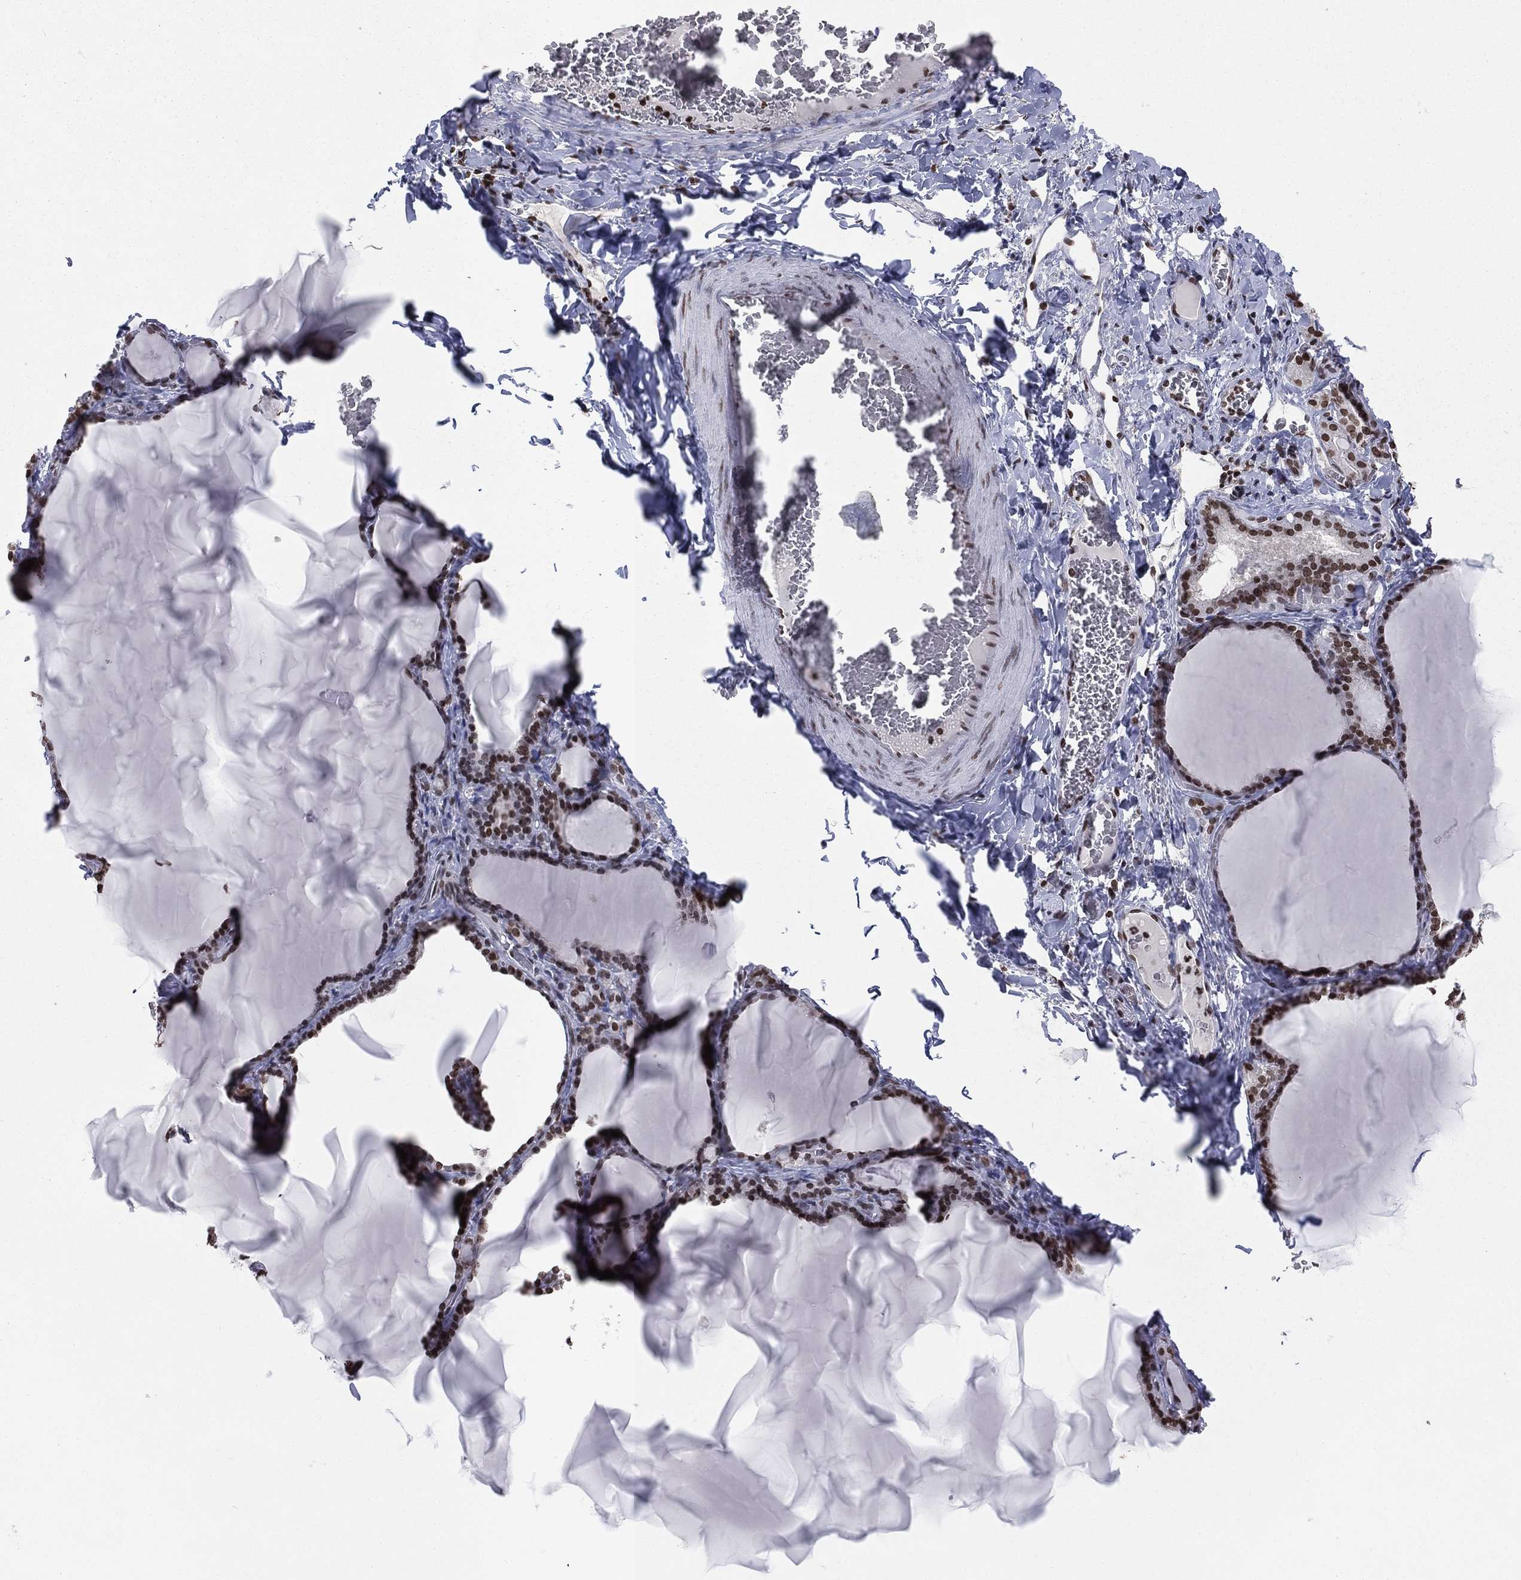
{"staining": {"intensity": "strong", "quantity": ">75%", "location": "nuclear"}, "tissue": "thyroid gland", "cell_type": "Glandular cells", "image_type": "normal", "snomed": [{"axis": "morphology", "description": "Normal tissue, NOS"}, {"axis": "morphology", "description": "Hyperplasia, NOS"}, {"axis": "topography", "description": "Thyroid gland"}], "caption": "DAB immunohistochemical staining of benign thyroid gland demonstrates strong nuclear protein positivity in about >75% of glandular cells. (Stains: DAB (3,3'-diaminobenzidine) in brown, nuclei in blue, Microscopy: brightfield microscopy at high magnification).", "gene": "RFX7", "patient": {"sex": "female", "age": 27}}